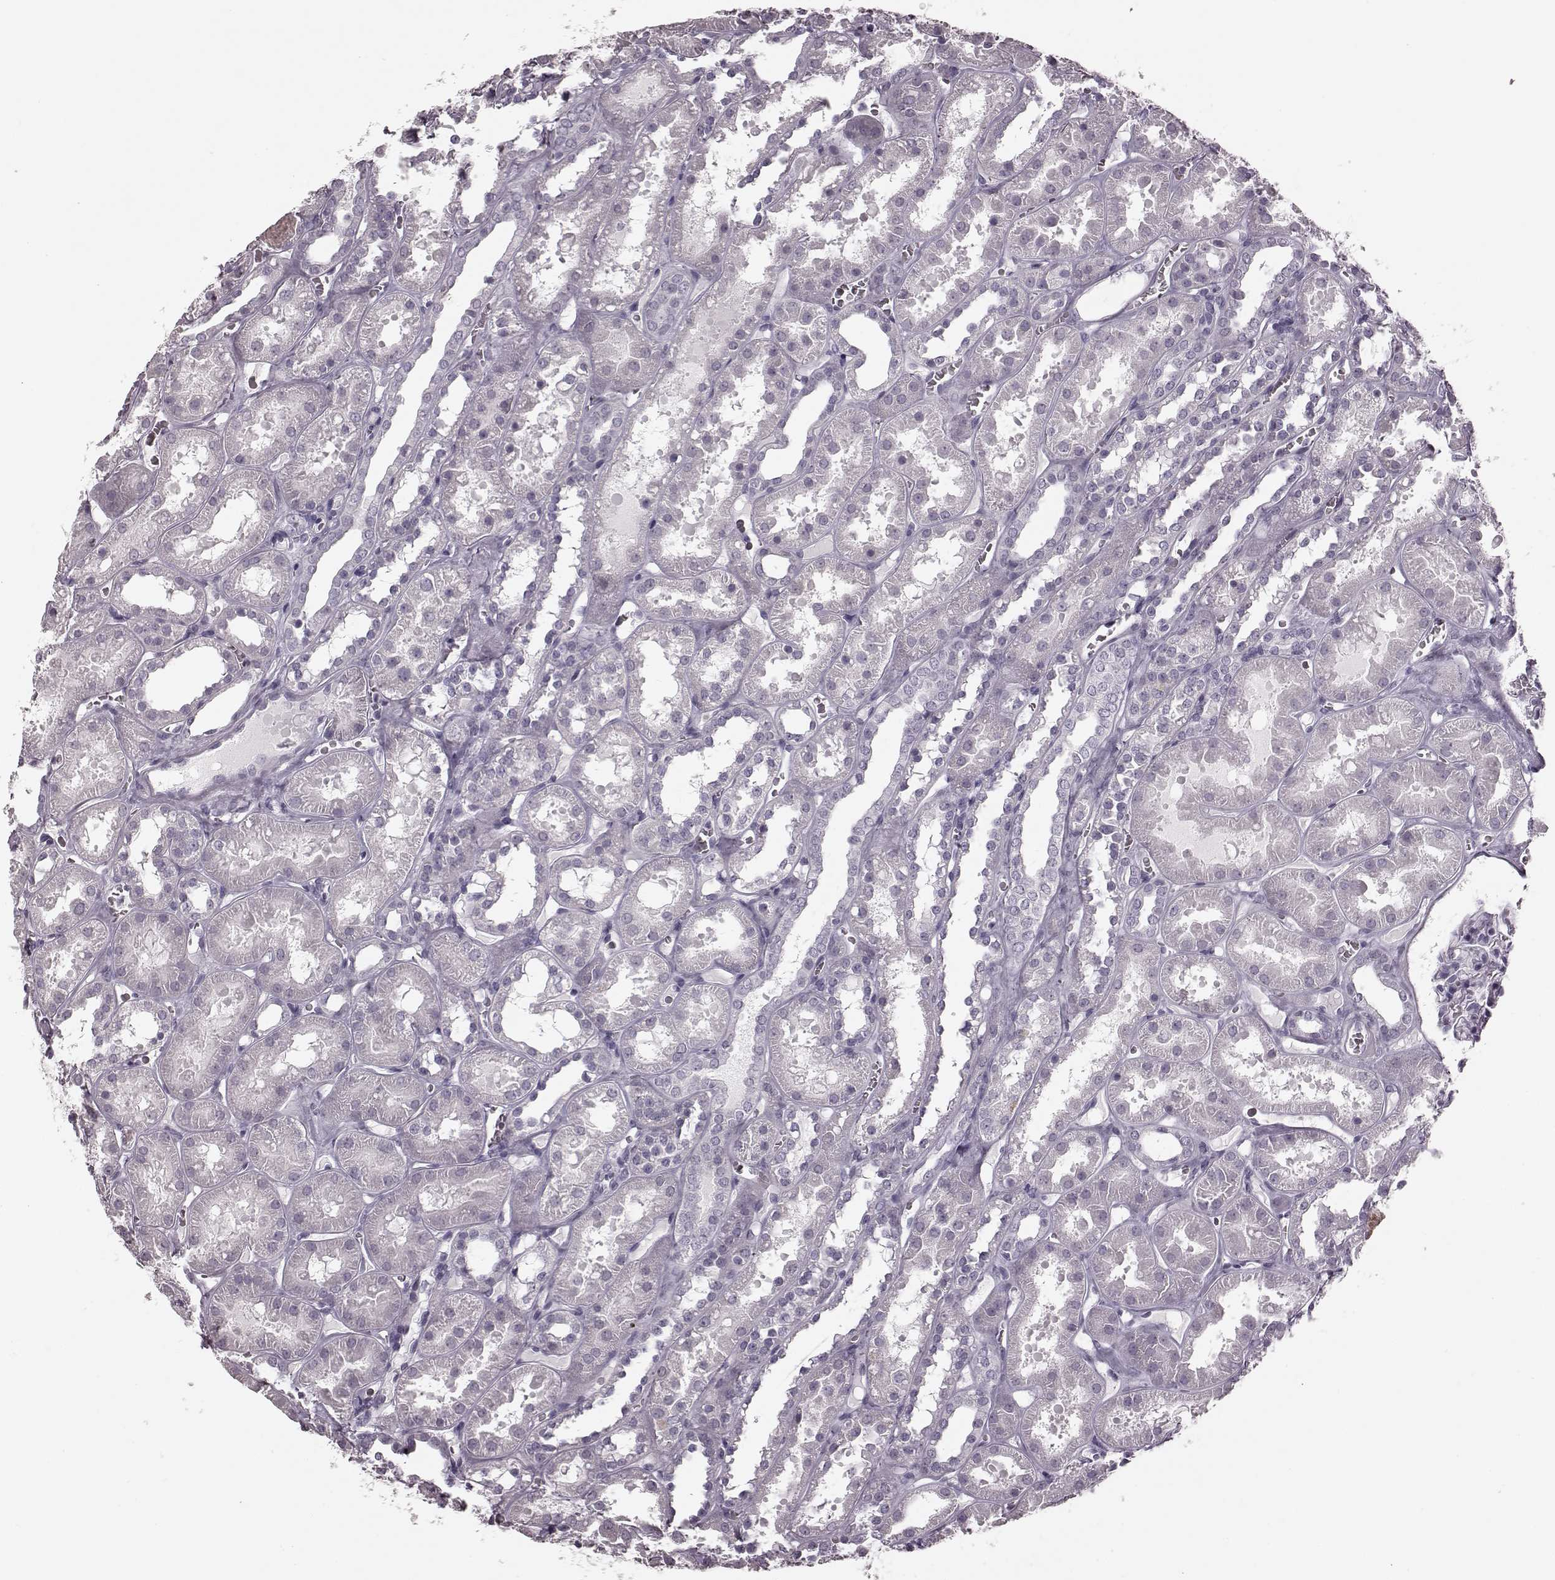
{"staining": {"intensity": "negative", "quantity": "none", "location": "none"}, "tissue": "kidney", "cell_type": "Cells in glomeruli", "image_type": "normal", "snomed": [{"axis": "morphology", "description": "Normal tissue, NOS"}, {"axis": "topography", "description": "Kidney"}], "caption": "Unremarkable kidney was stained to show a protein in brown. There is no significant staining in cells in glomeruli.", "gene": "TRPM1", "patient": {"sex": "female", "age": 41}}